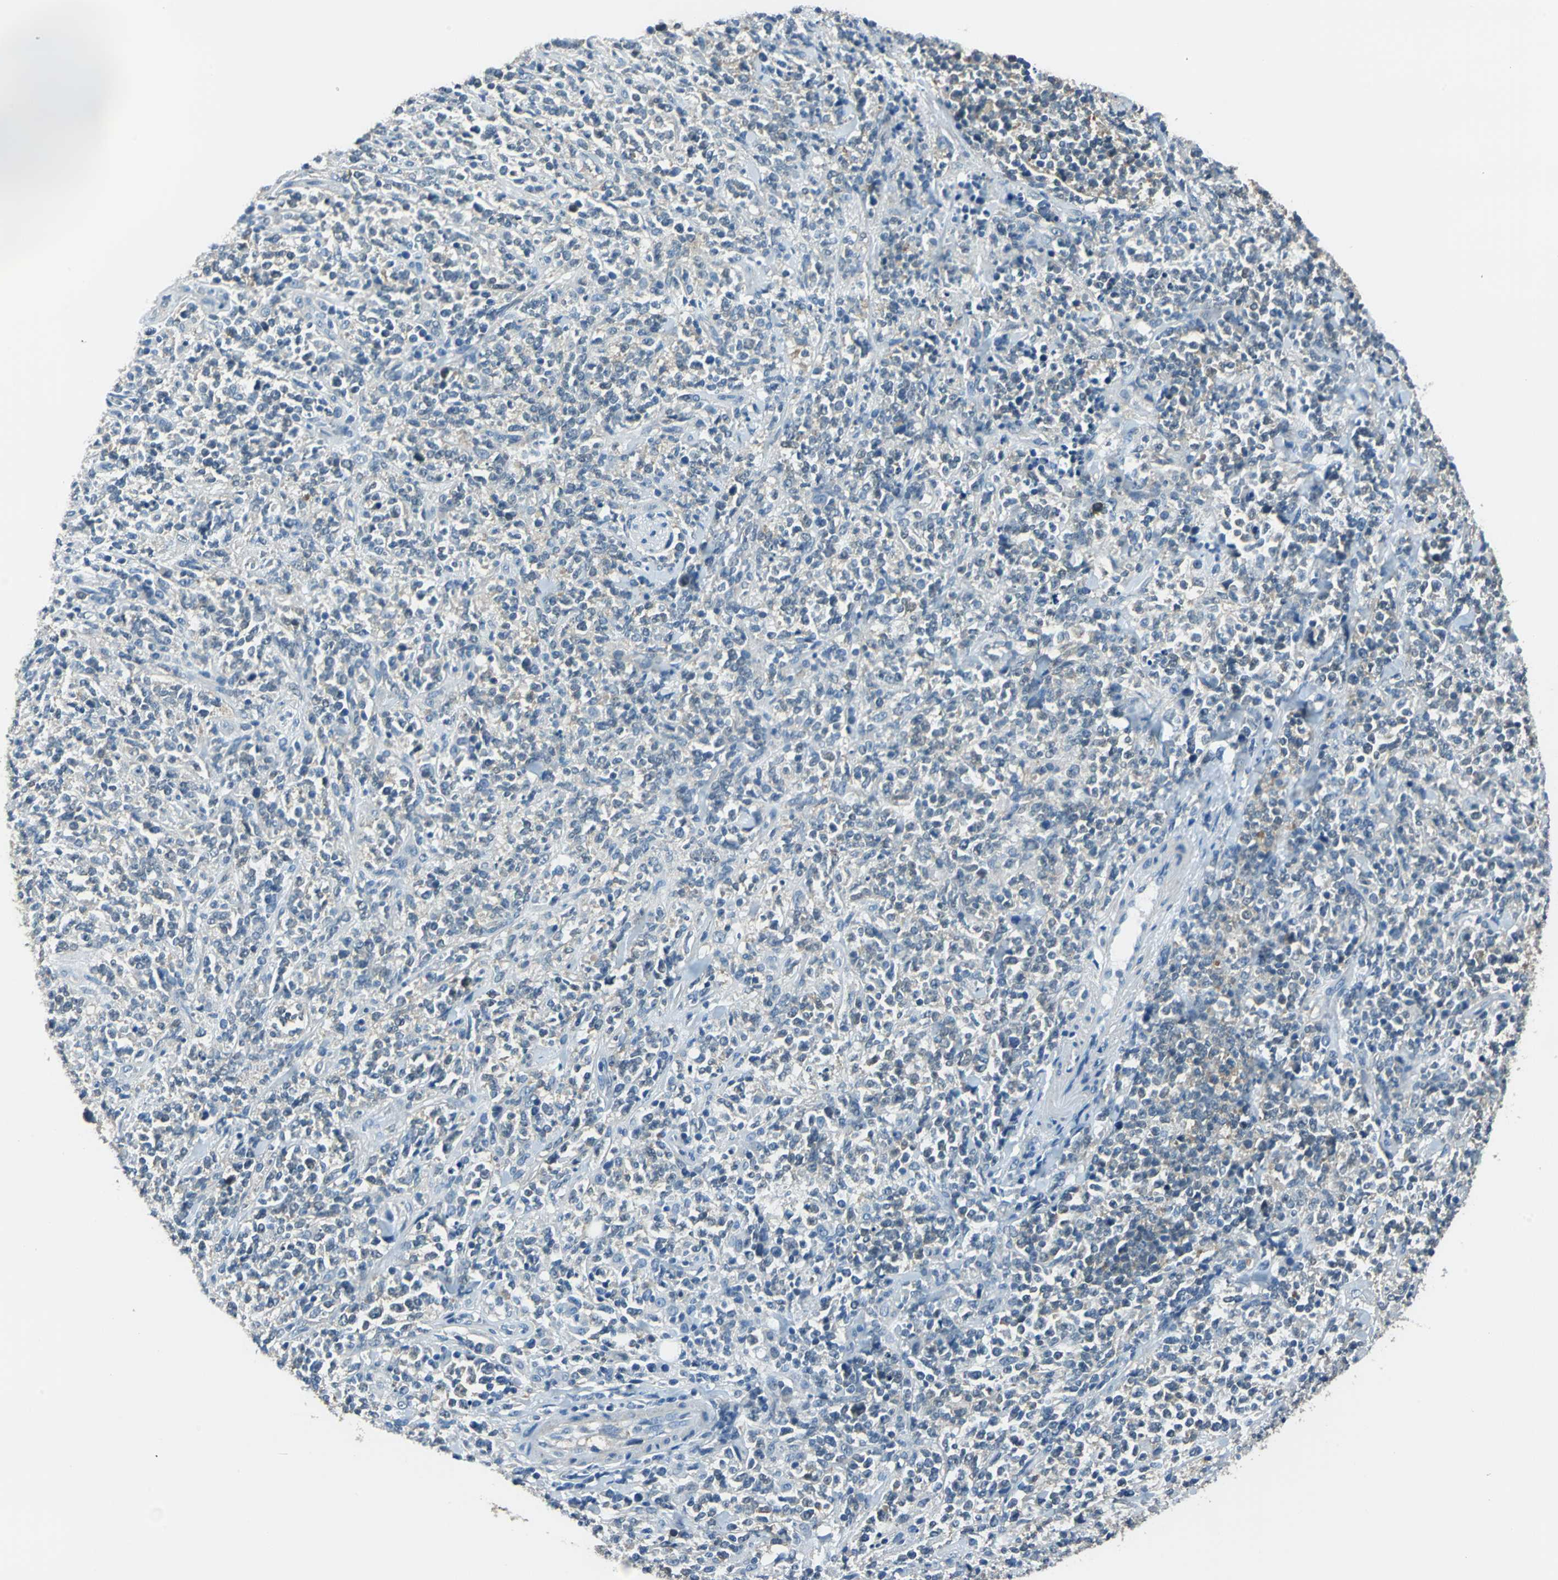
{"staining": {"intensity": "weak", "quantity": "<25%", "location": "cytoplasmic/membranous"}, "tissue": "lymphoma", "cell_type": "Tumor cells", "image_type": "cancer", "snomed": [{"axis": "morphology", "description": "Malignant lymphoma, non-Hodgkin's type, High grade"}, {"axis": "topography", "description": "Soft tissue"}], "caption": "Tumor cells are negative for brown protein staining in lymphoma.", "gene": "FKBP4", "patient": {"sex": "male", "age": 18}}